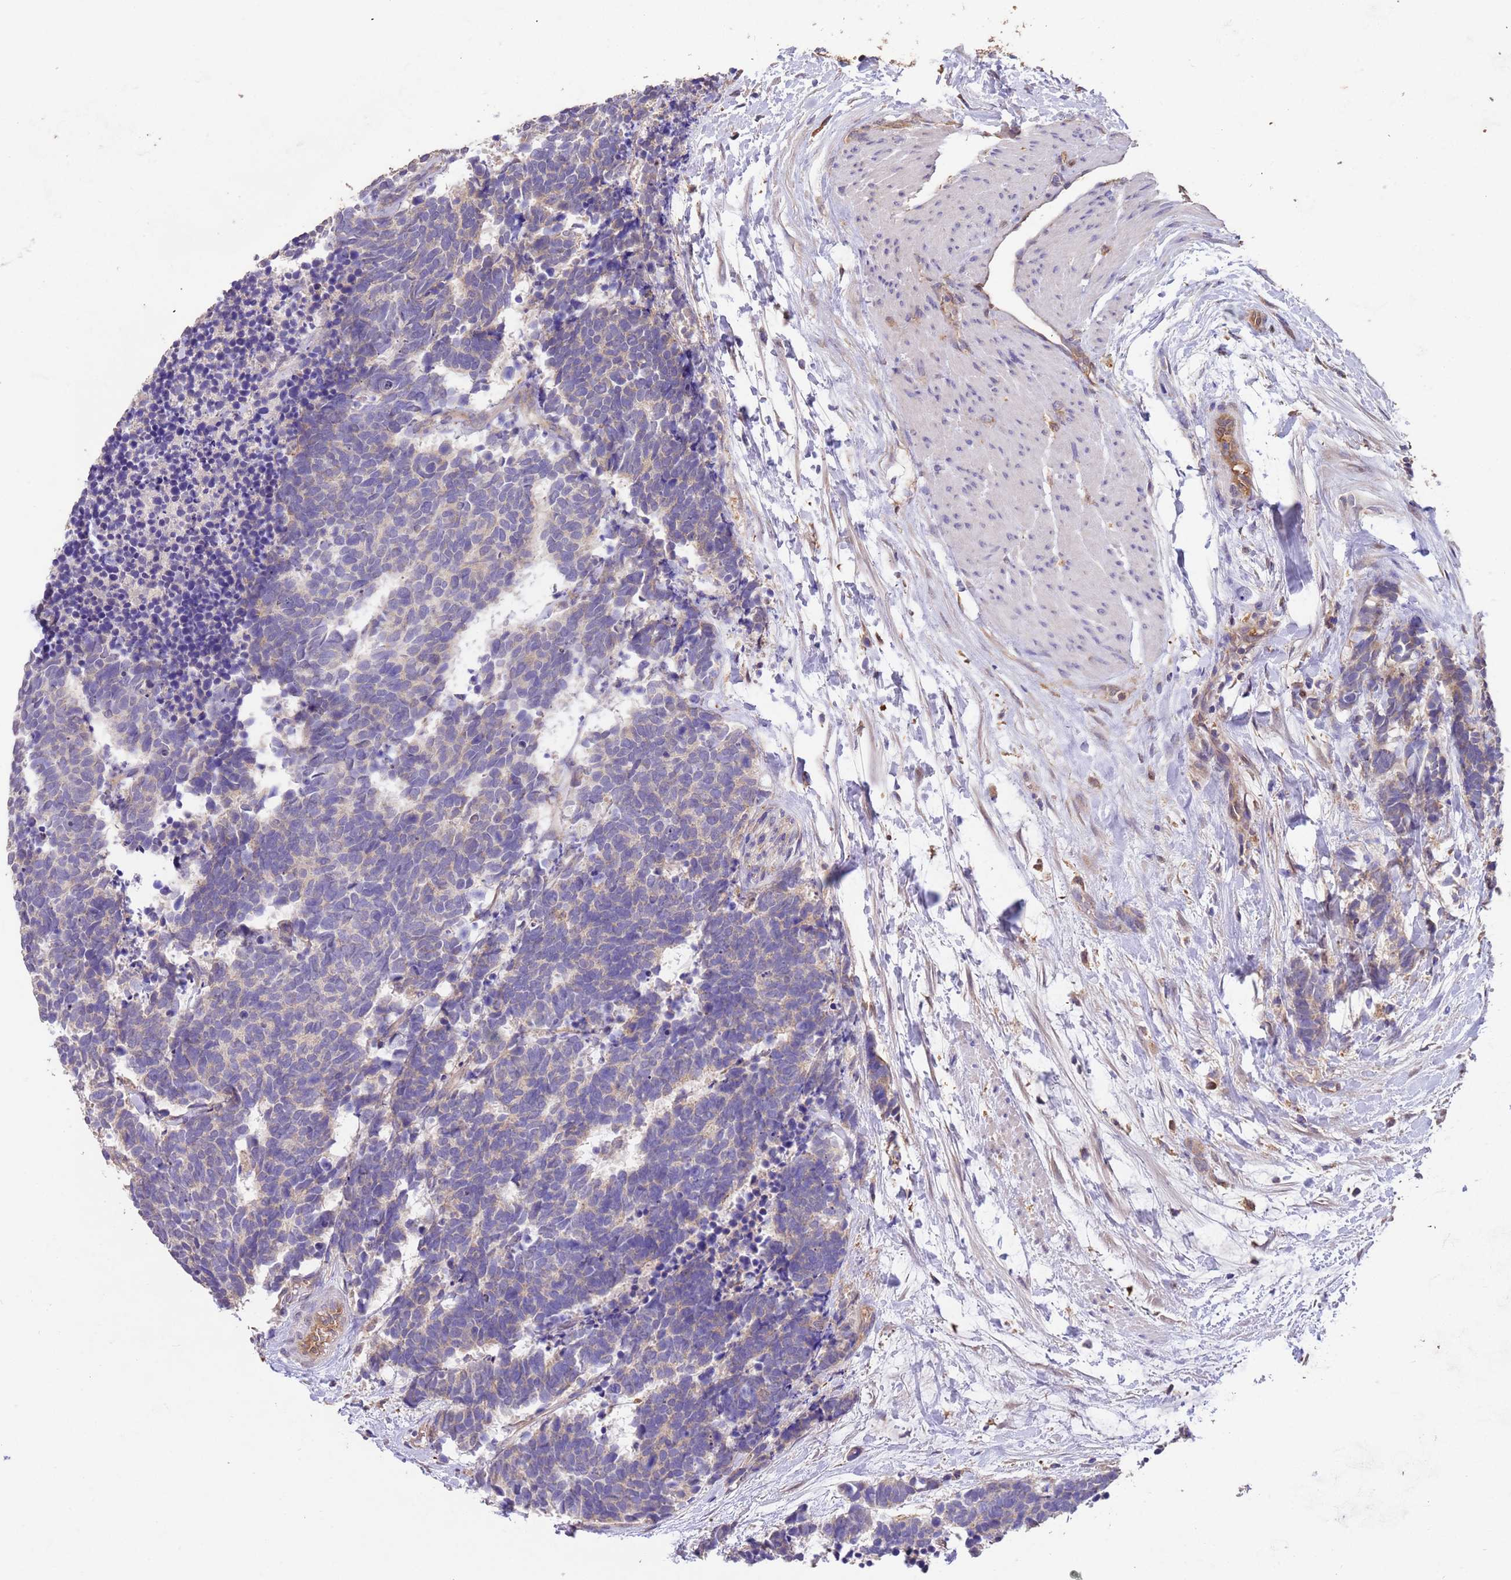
{"staining": {"intensity": "negative", "quantity": "none", "location": "none"}, "tissue": "carcinoid", "cell_type": "Tumor cells", "image_type": "cancer", "snomed": [{"axis": "morphology", "description": "Carcinoma, NOS"}, {"axis": "morphology", "description": "Carcinoid, malignant, NOS"}, {"axis": "topography", "description": "Prostate"}], "caption": "Carcinoid (malignant) stained for a protein using immunohistochemistry reveals no staining tumor cells.", "gene": "NPHP1", "patient": {"sex": "male", "age": 57}}